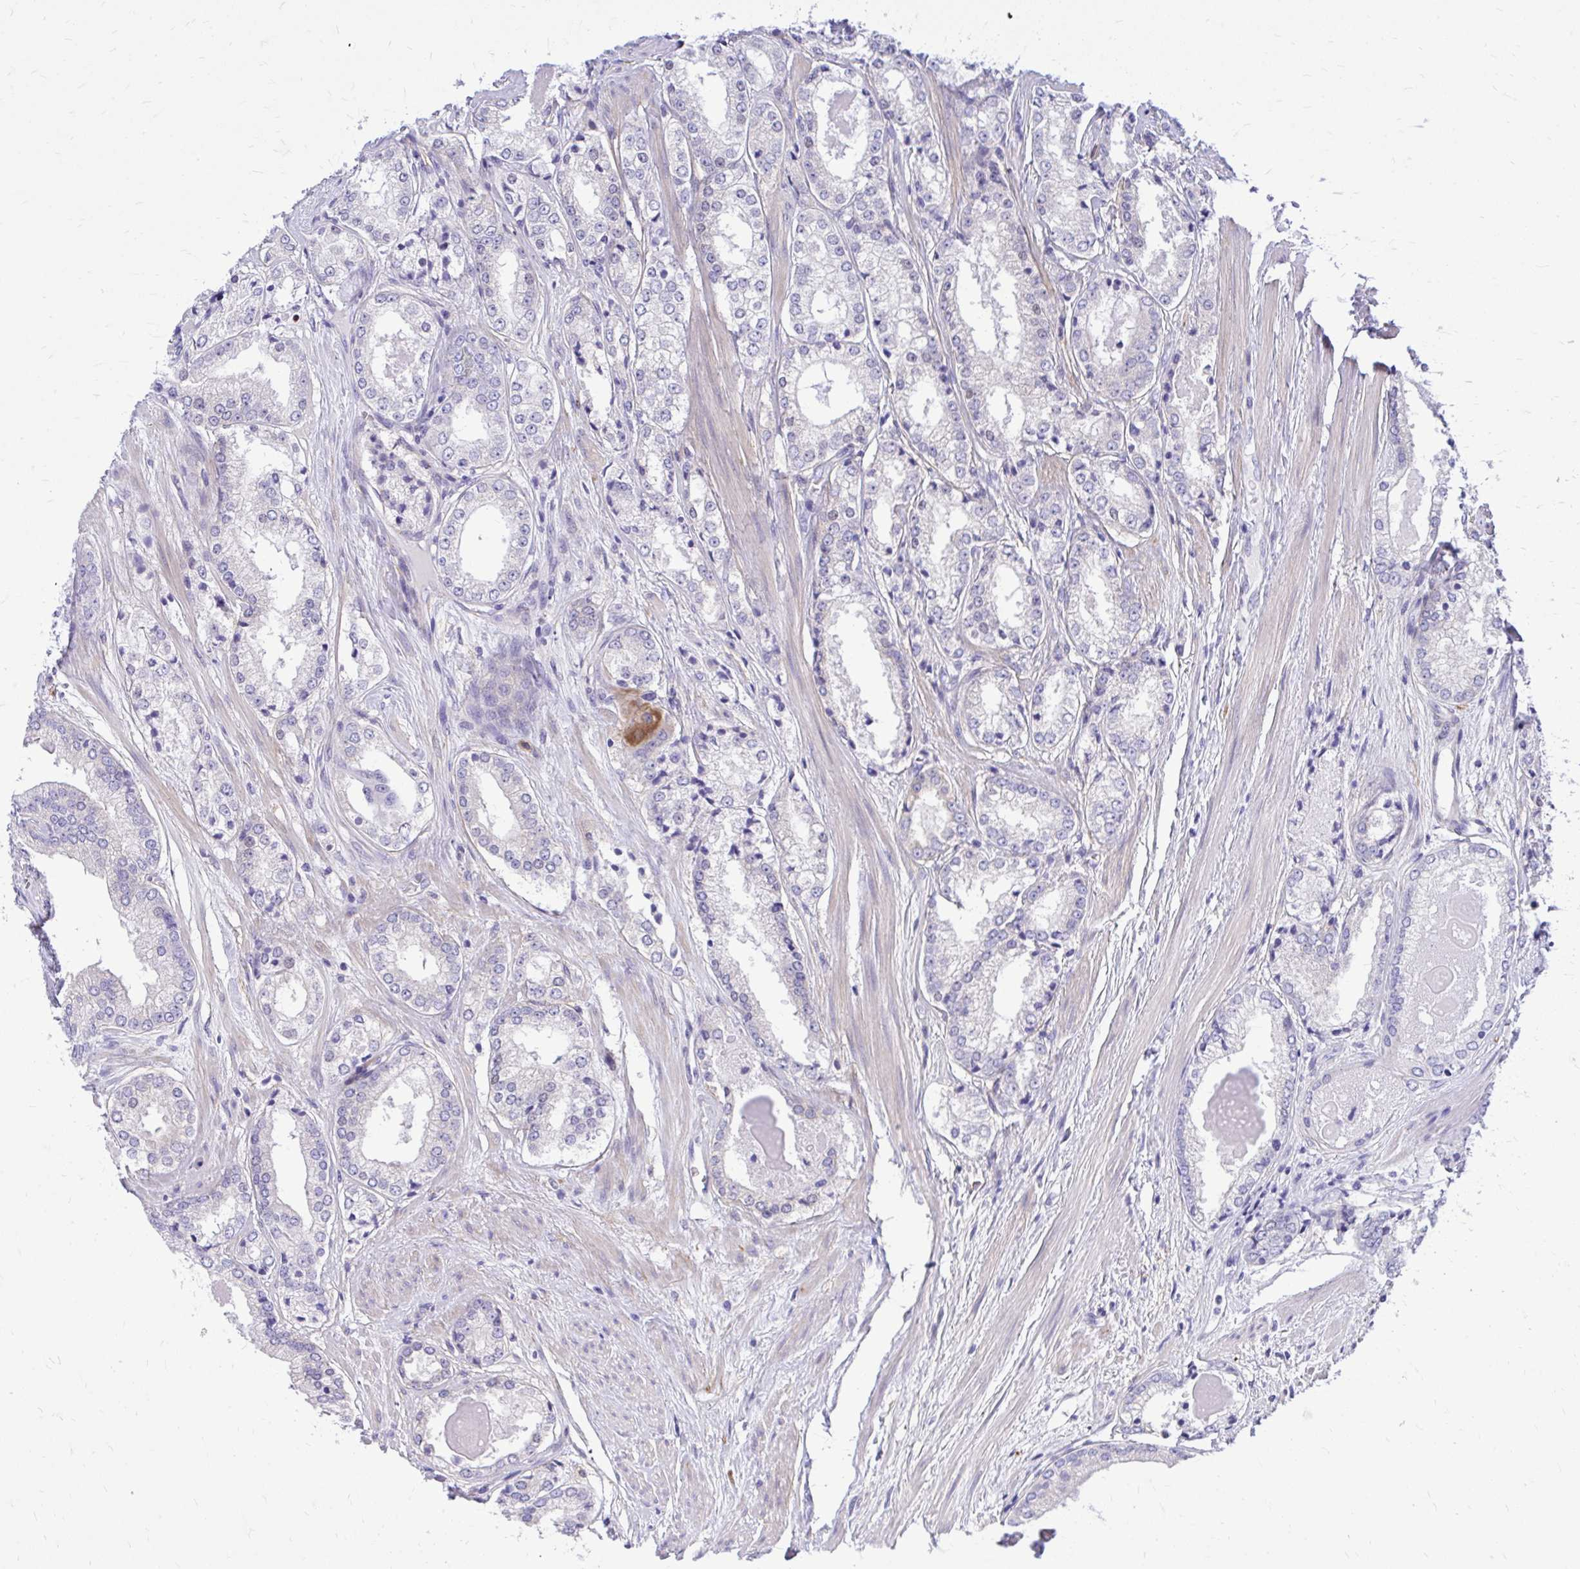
{"staining": {"intensity": "negative", "quantity": "none", "location": "none"}, "tissue": "prostate cancer", "cell_type": "Tumor cells", "image_type": "cancer", "snomed": [{"axis": "morphology", "description": "Adenocarcinoma, NOS"}, {"axis": "morphology", "description": "Adenocarcinoma, Low grade"}, {"axis": "topography", "description": "Prostate"}], "caption": "Immunohistochemical staining of human adenocarcinoma (prostate) shows no significant expression in tumor cells. Brightfield microscopy of immunohistochemistry (IHC) stained with DAB (3,3'-diaminobenzidine) (brown) and hematoxylin (blue), captured at high magnification.", "gene": "EPB41L1", "patient": {"sex": "male", "age": 68}}